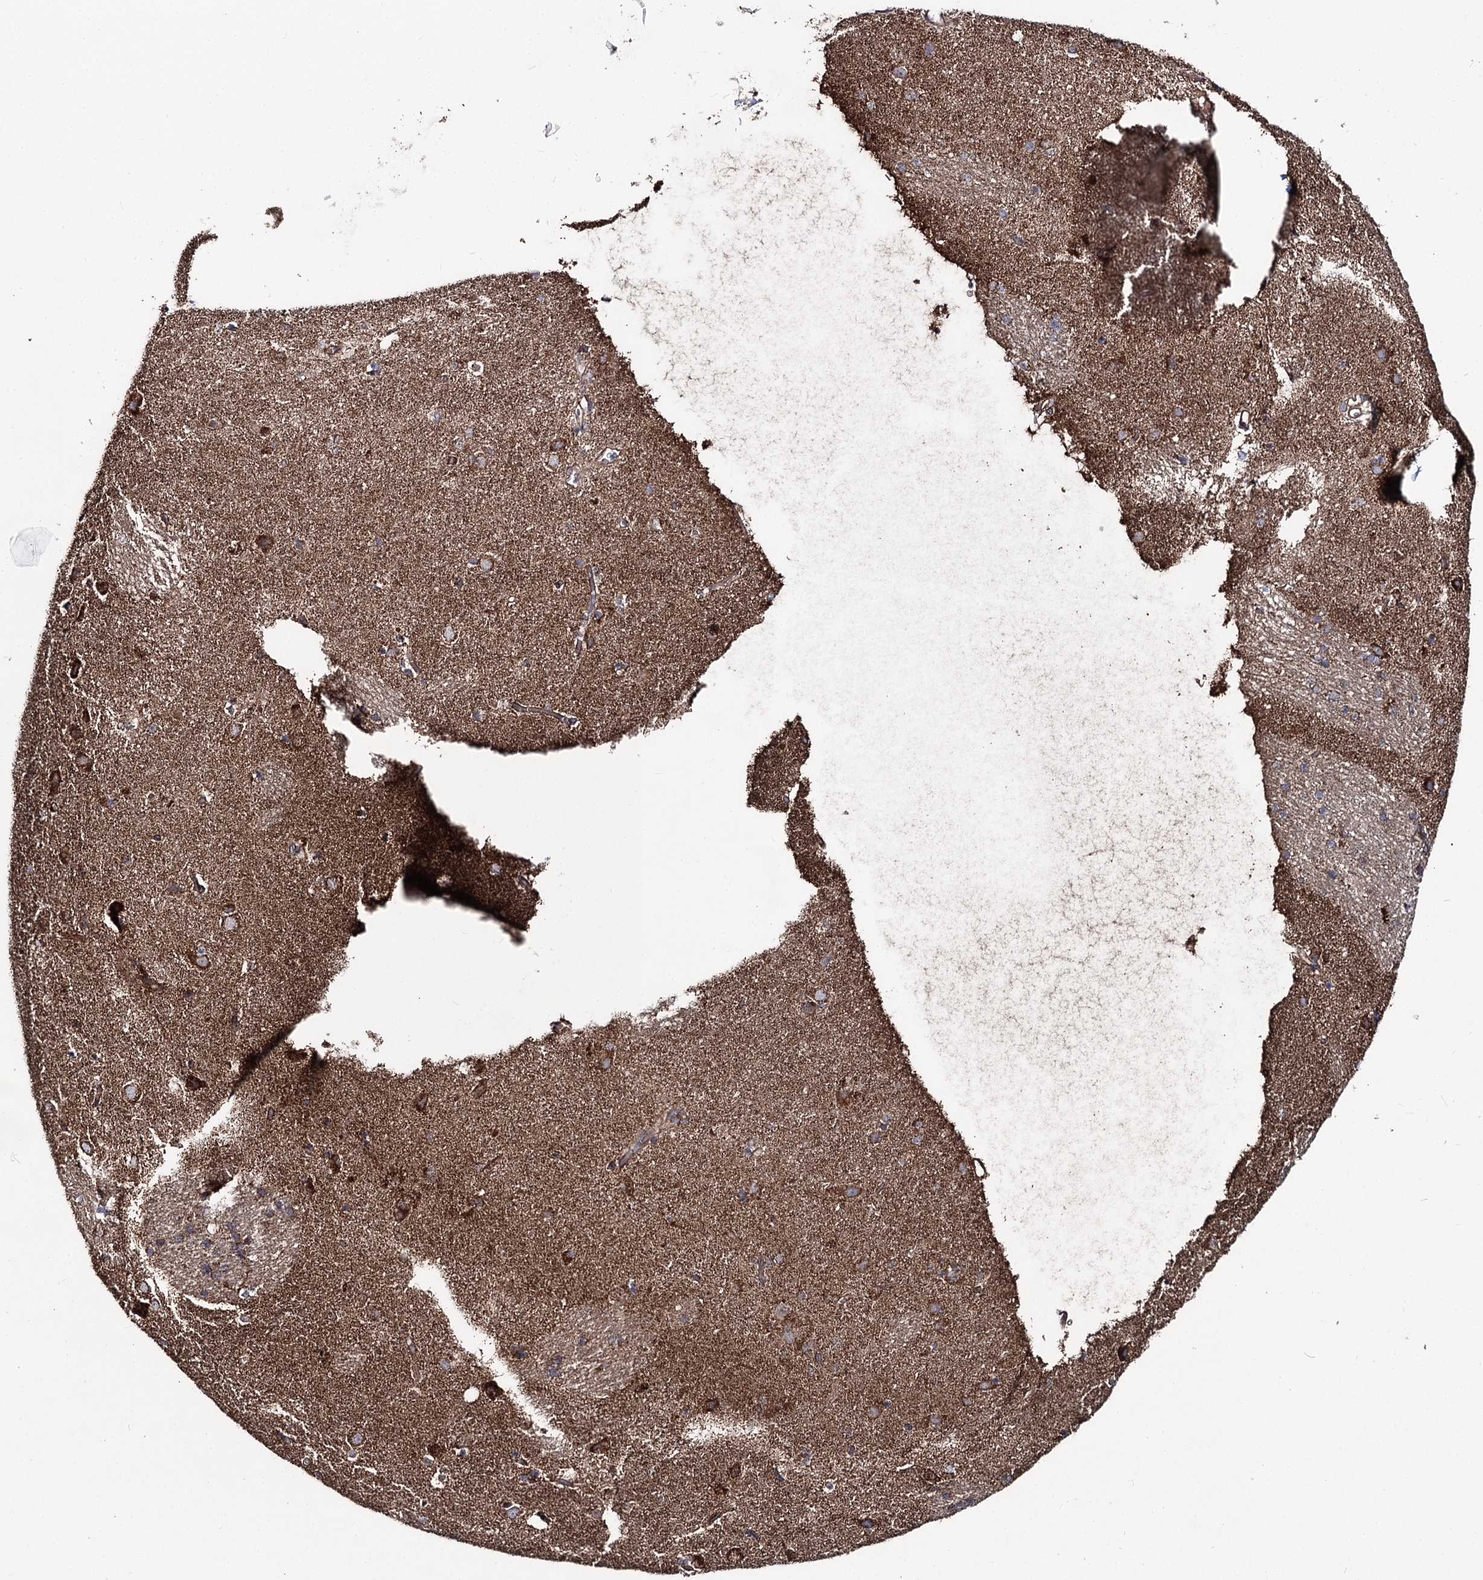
{"staining": {"intensity": "moderate", "quantity": "25%-75%", "location": "cytoplasmic/membranous"}, "tissue": "caudate", "cell_type": "Glial cells", "image_type": "normal", "snomed": [{"axis": "morphology", "description": "Normal tissue, NOS"}, {"axis": "topography", "description": "Lateral ventricle wall"}], "caption": "Protein expression by immunohistochemistry exhibits moderate cytoplasmic/membranous positivity in approximately 25%-75% of glial cells in unremarkable caudate.", "gene": "MSANTD2", "patient": {"sex": "male", "age": 70}}